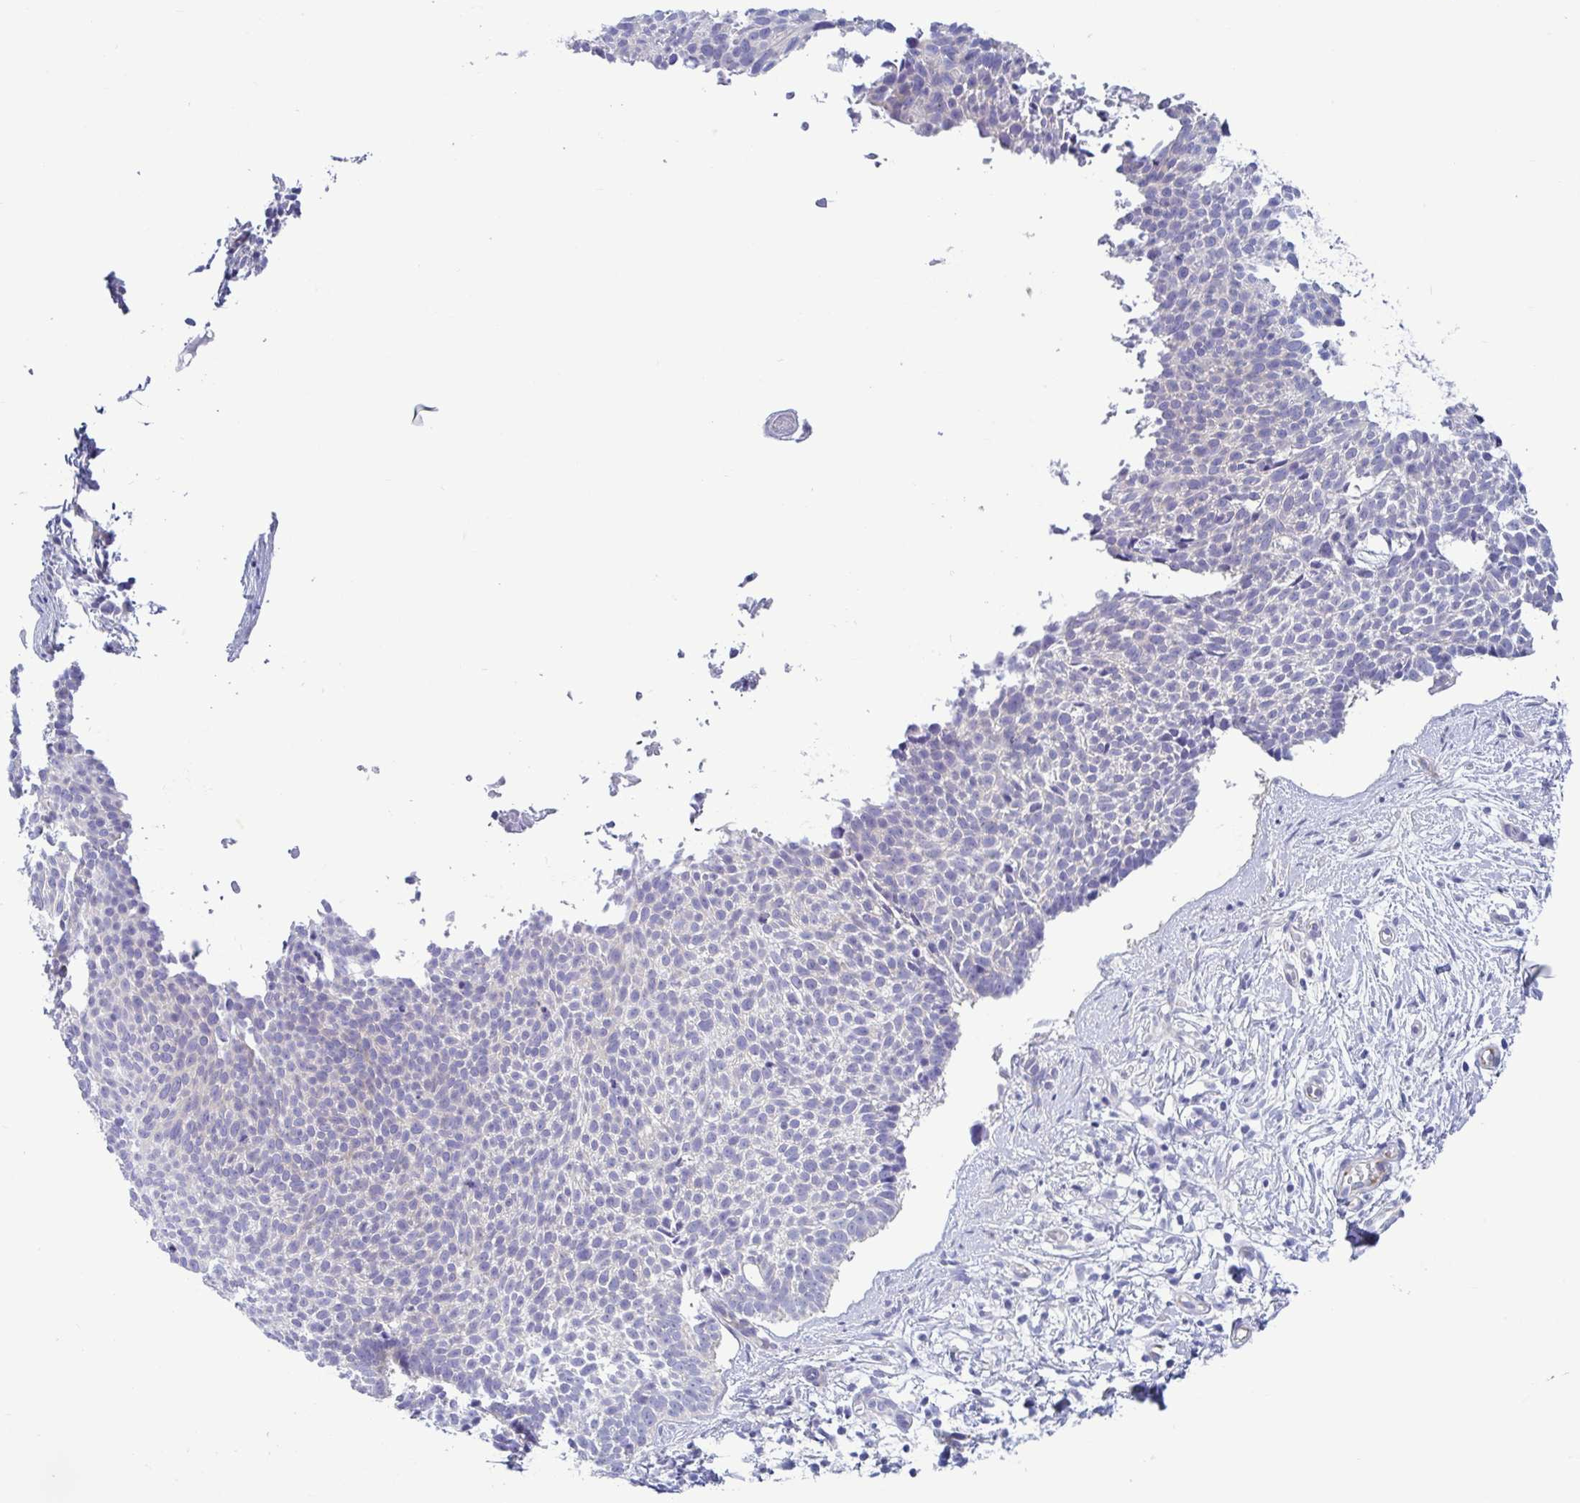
{"staining": {"intensity": "negative", "quantity": "none", "location": "none"}, "tissue": "skin cancer", "cell_type": "Tumor cells", "image_type": "cancer", "snomed": [{"axis": "morphology", "description": "Basal cell carcinoma"}, {"axis": "topography", "description": "Skin"}, {"axis": "topography", "description": "Skin of back"}], "caption": "There is no significant staining in tumor cells of skin cancer (basal cell carcinoma).", "gene": "TNNI2", "patient": {"sex": "male", "age": 81}}